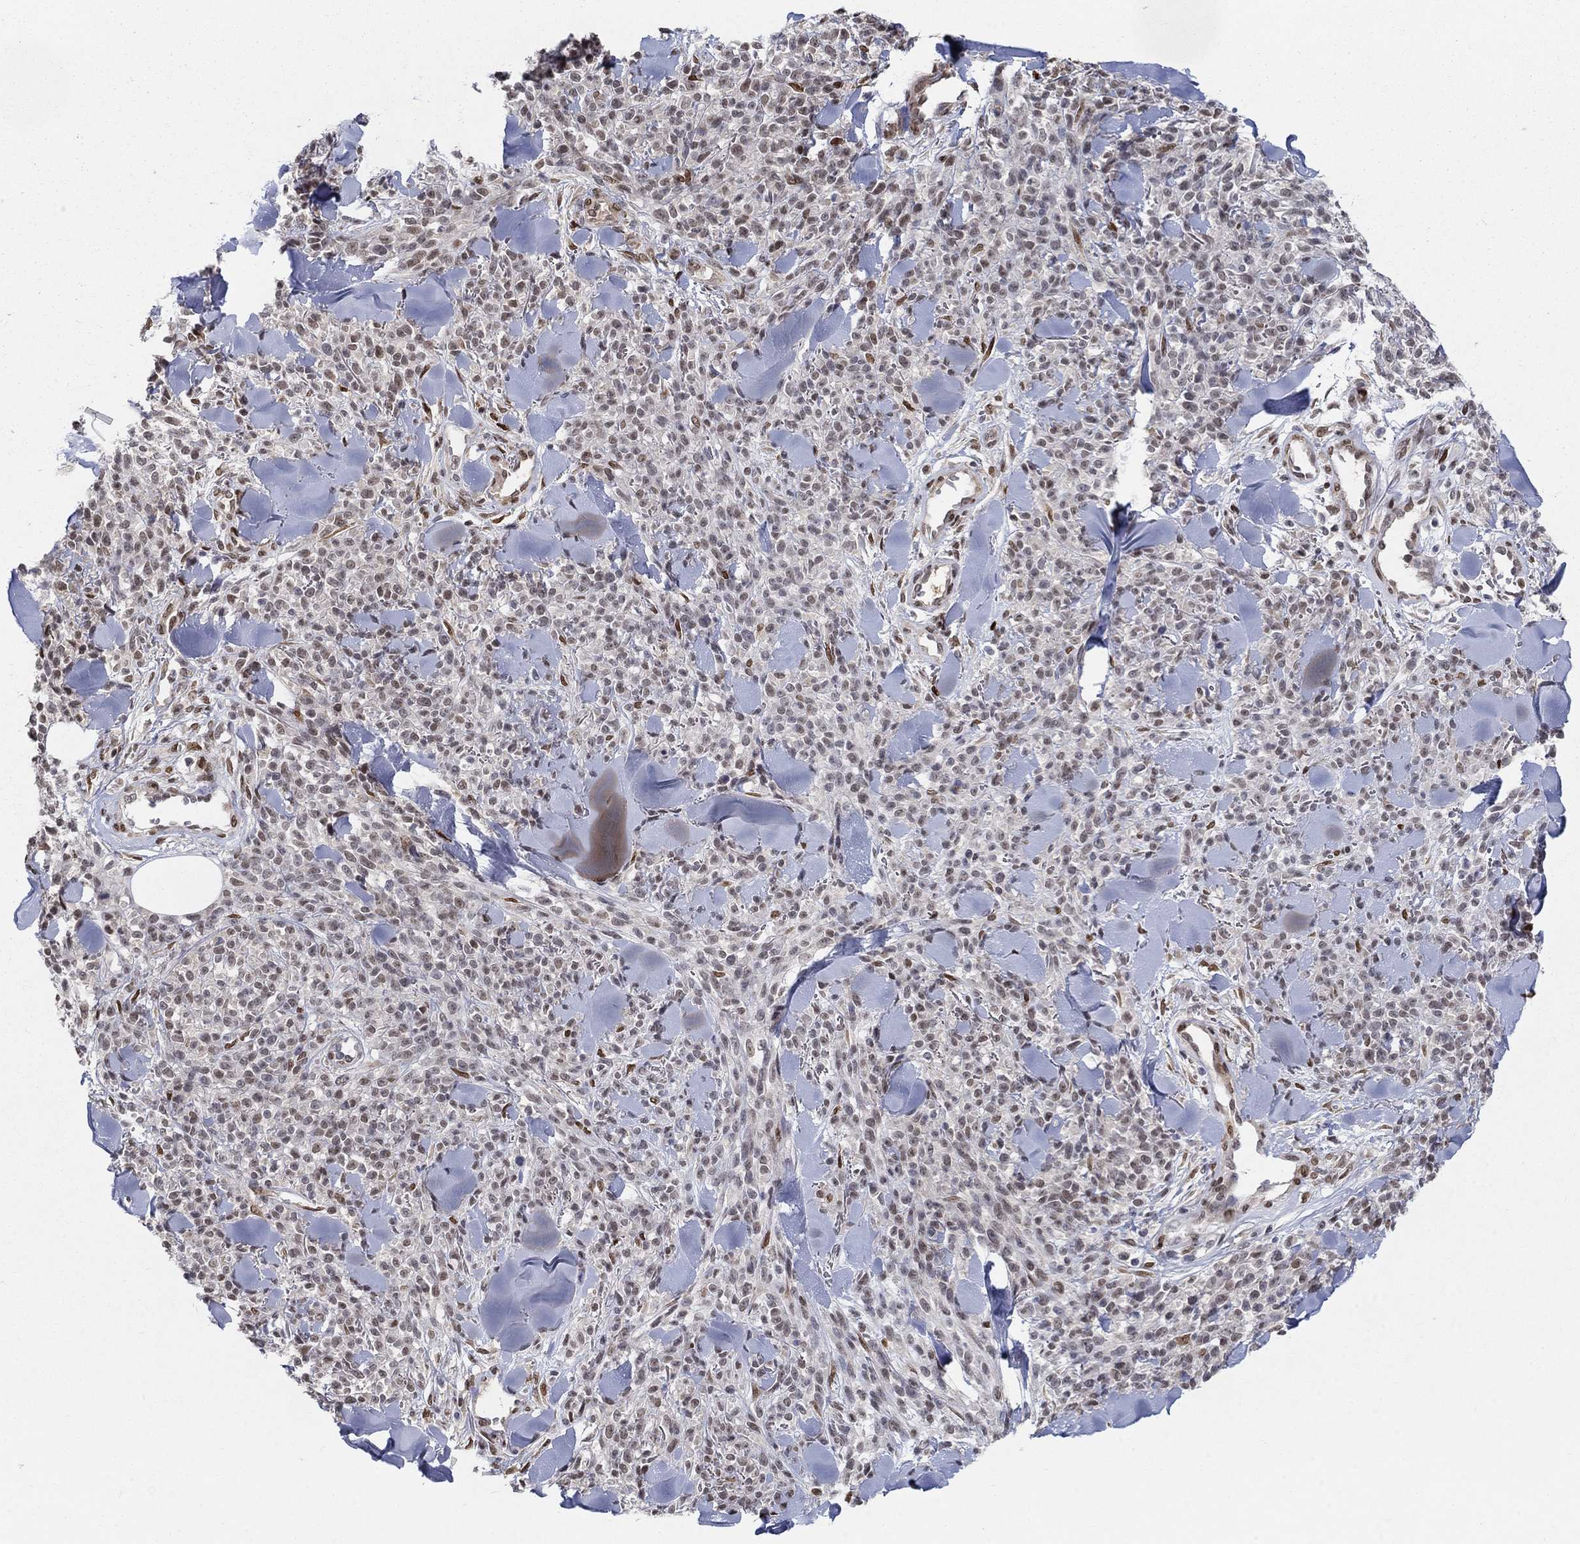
{"staining": {"intensity": "weak", "quantity": "25%-75%", "location": "nuclear"}, "tissue": "melanoma", "cell_type": "Tumor cells", "image_type": "cancer", "snomed": [{"axis": "morphology", "description": "Malignant melanoma, NOS"}, {"axis": "topography", "description": "Skin"}, {"axis": "topography", "description": "Skin of trunk"}], "caption": "Human malignant melanoma stained for a protein (brown) demonstrates weak nuclear positive staining in about 25%-75% of tumor cells.", "gene": "CENPE", "patient": {"sex": "male", "age": 74}}